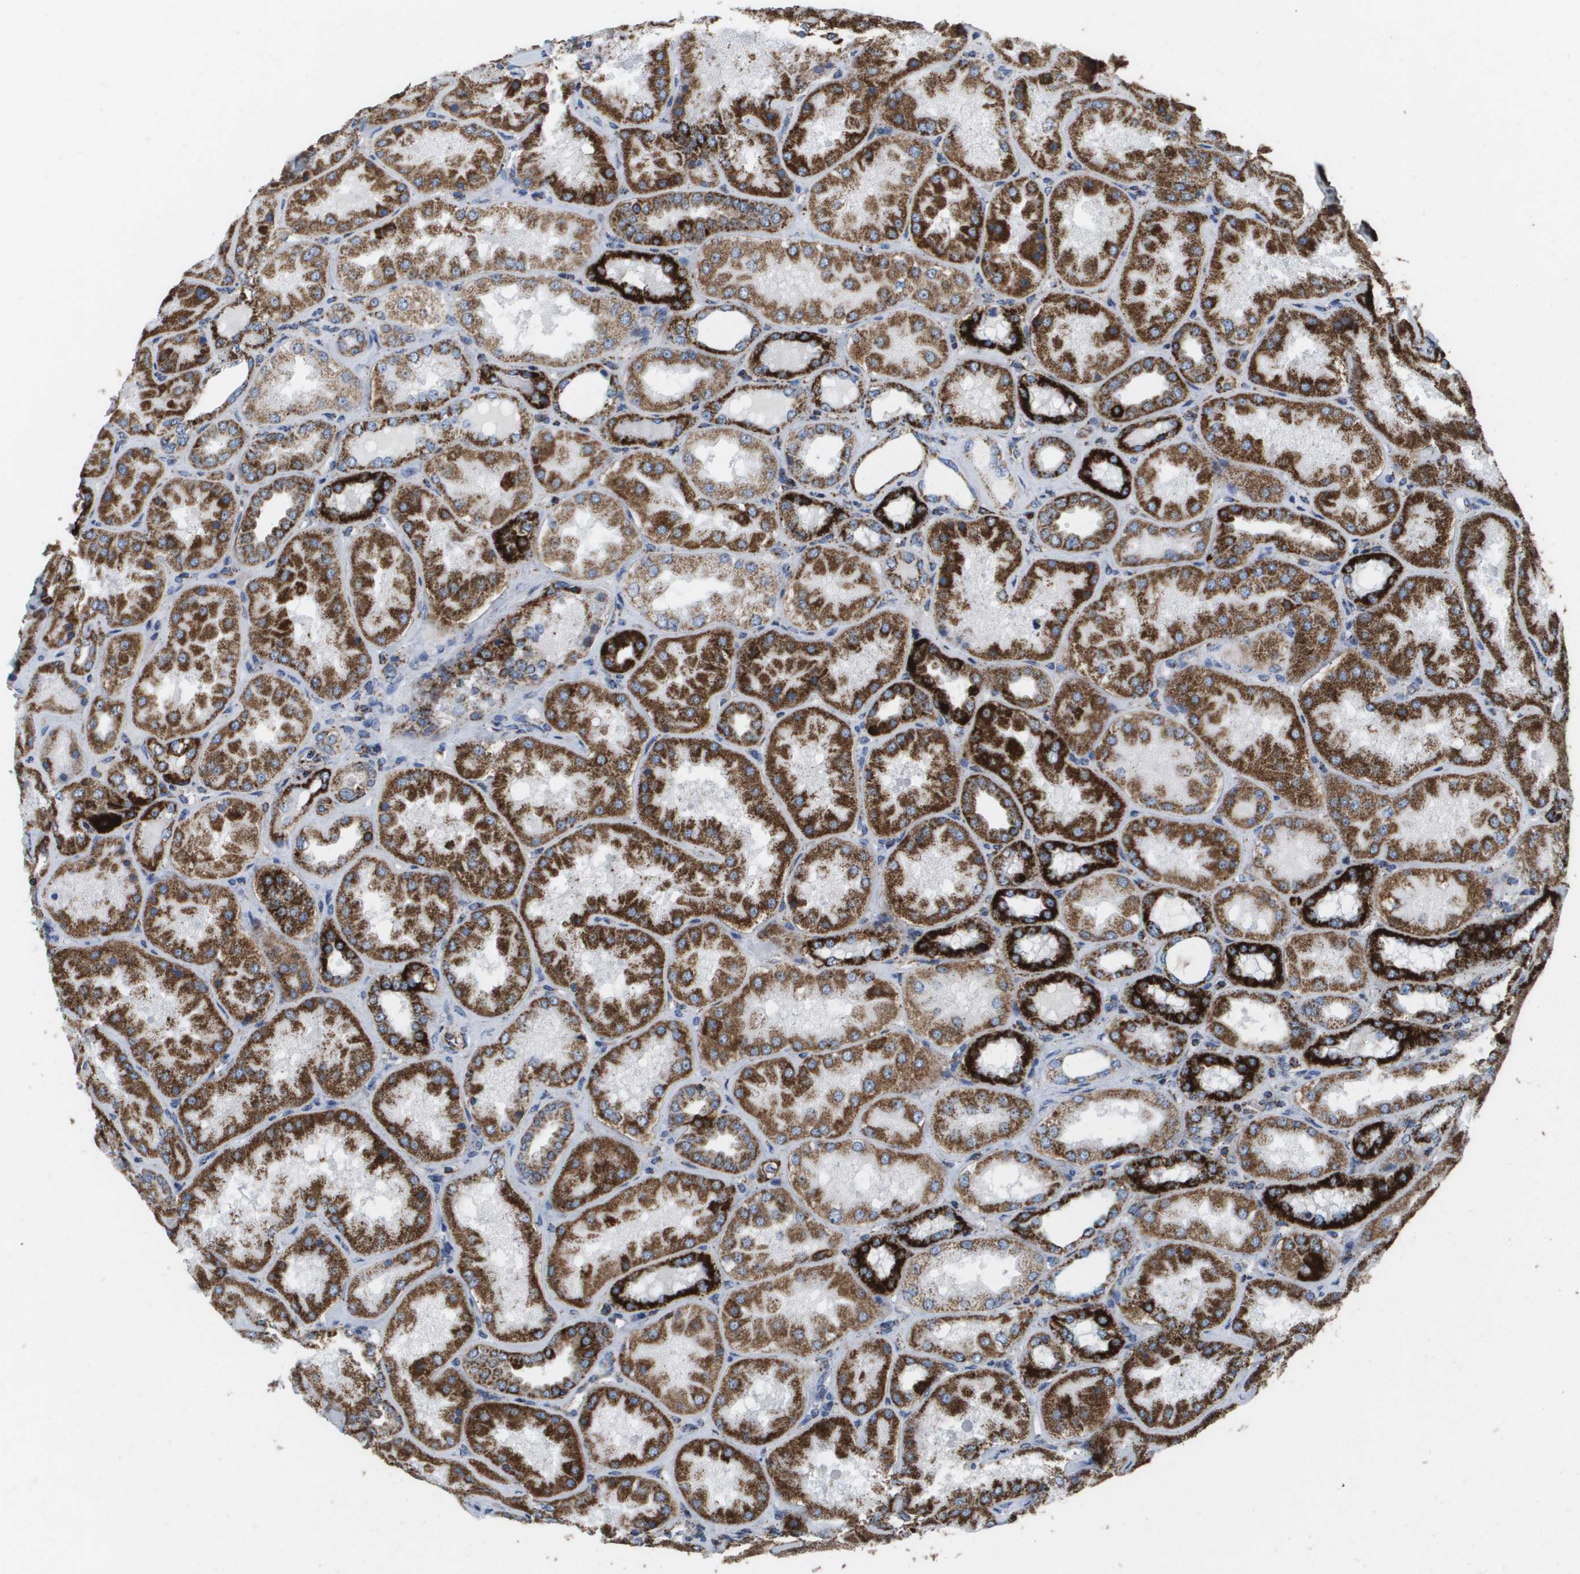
{"staining": {"intensity": "weak", "quantity": "<25%", "location": "cytoplasmic/membranous"}, "tissue": "kidney", "cell_type": "Cells in glomeruli", "image_type": "normal", "snomed": [{"axis": "morphology", "description": "Normal tissue, NOS"}, {"axis": "topography", "description": "Kidney"}], "caption": "Immunohistochemical staining of benign kidney displays no significant positivity in cells in glomeruli. Nuclei are stained in blue.", "gene": "ATP5F1B", "patient": {"sex": "female", "age": 56}}